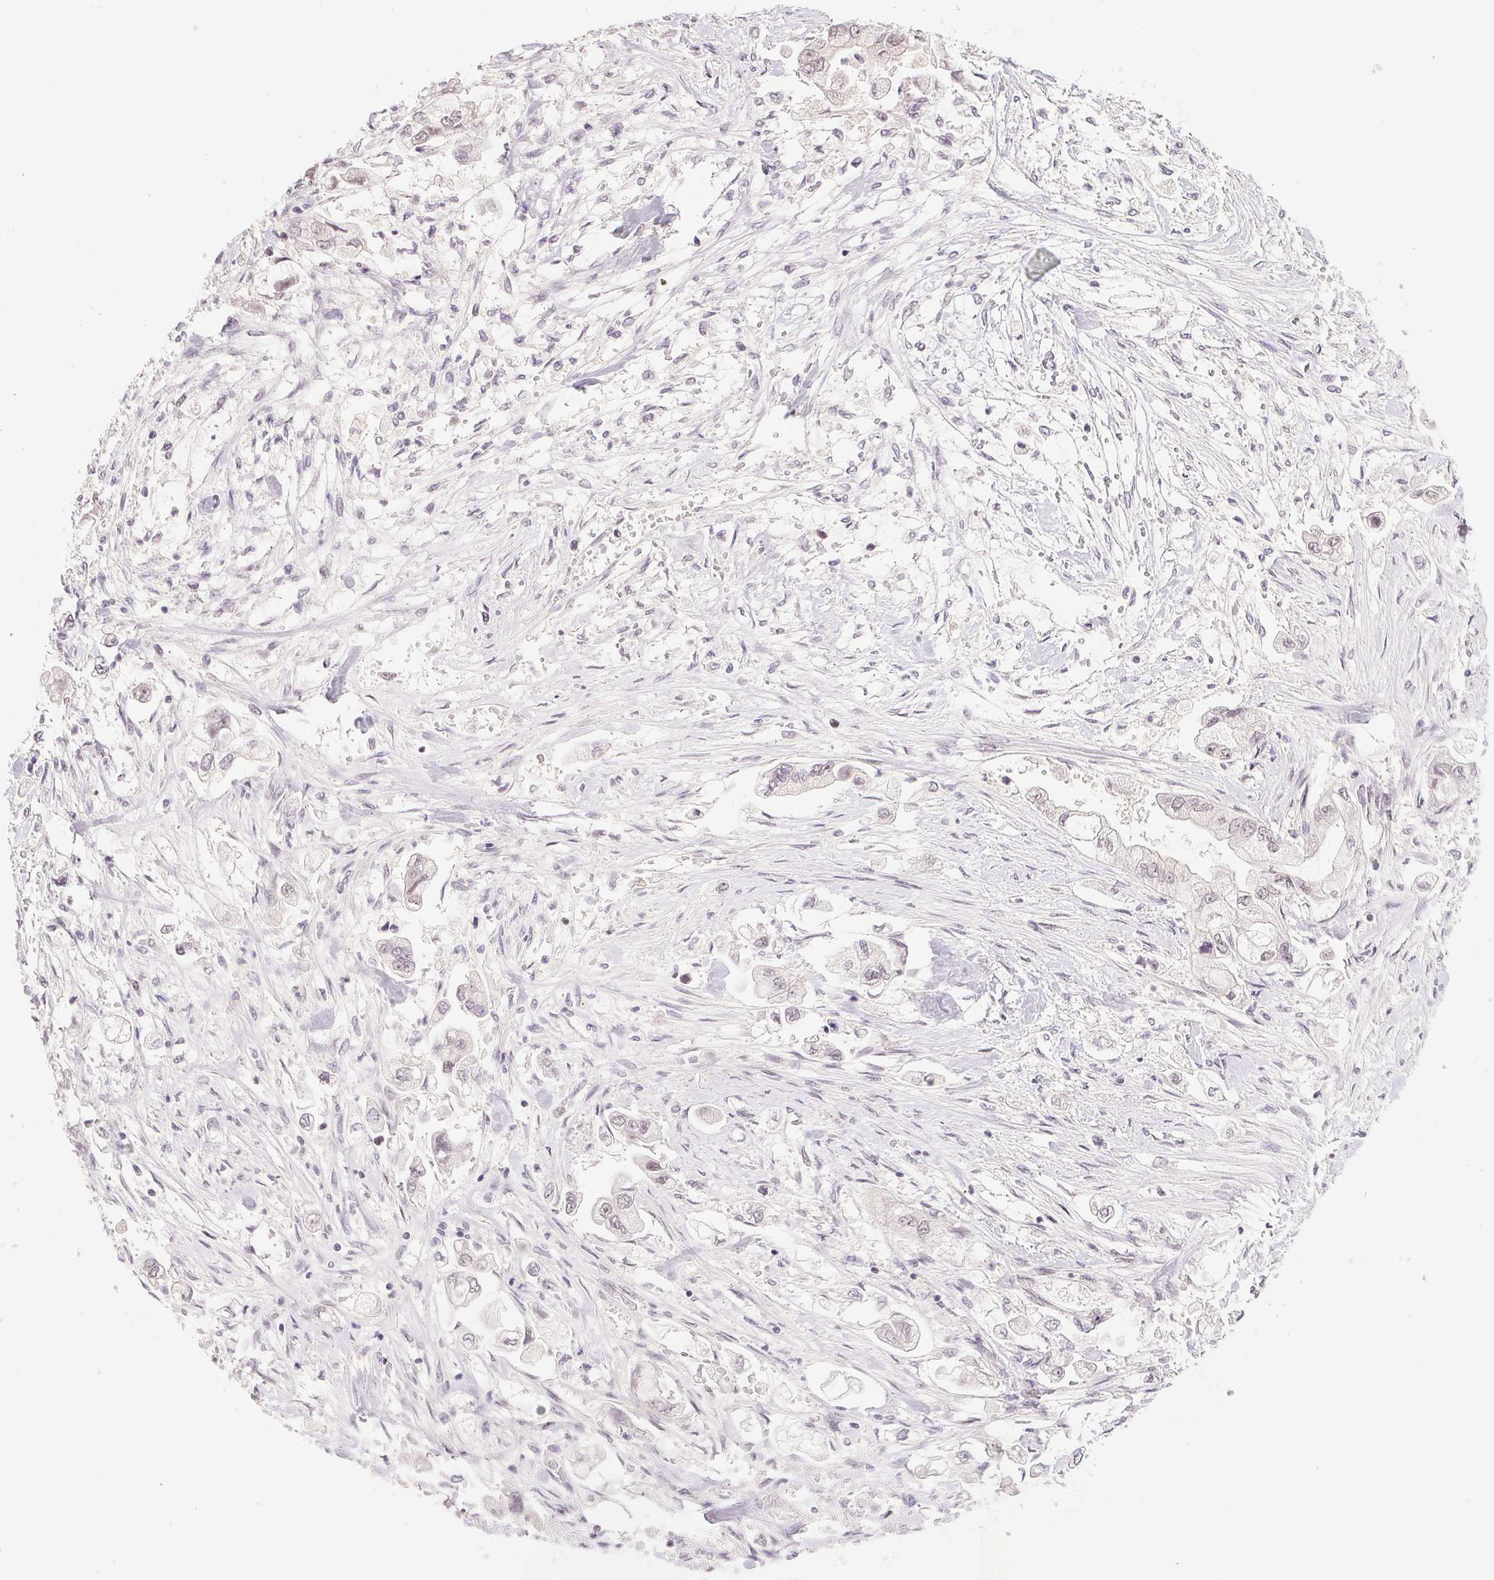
{"staining": {"intensity": "negative", "quantity": "none", "location": "none"}, "tissue": "stomach cancer", "cell_type": "Tumor cells", "image_type": "cancer", "snomed": [{"axis": "morphology", "description": "Adenocarcinoma, NOS"}, {"axis": "topography", "description": "Stomach"}], "caption": "This is an IHC photomicrograph of stomach adenocarcinoma. There is no positivity in tumor cells.", "gene": "PRPF18", "patient": {"sex": "male", "age": 62}}